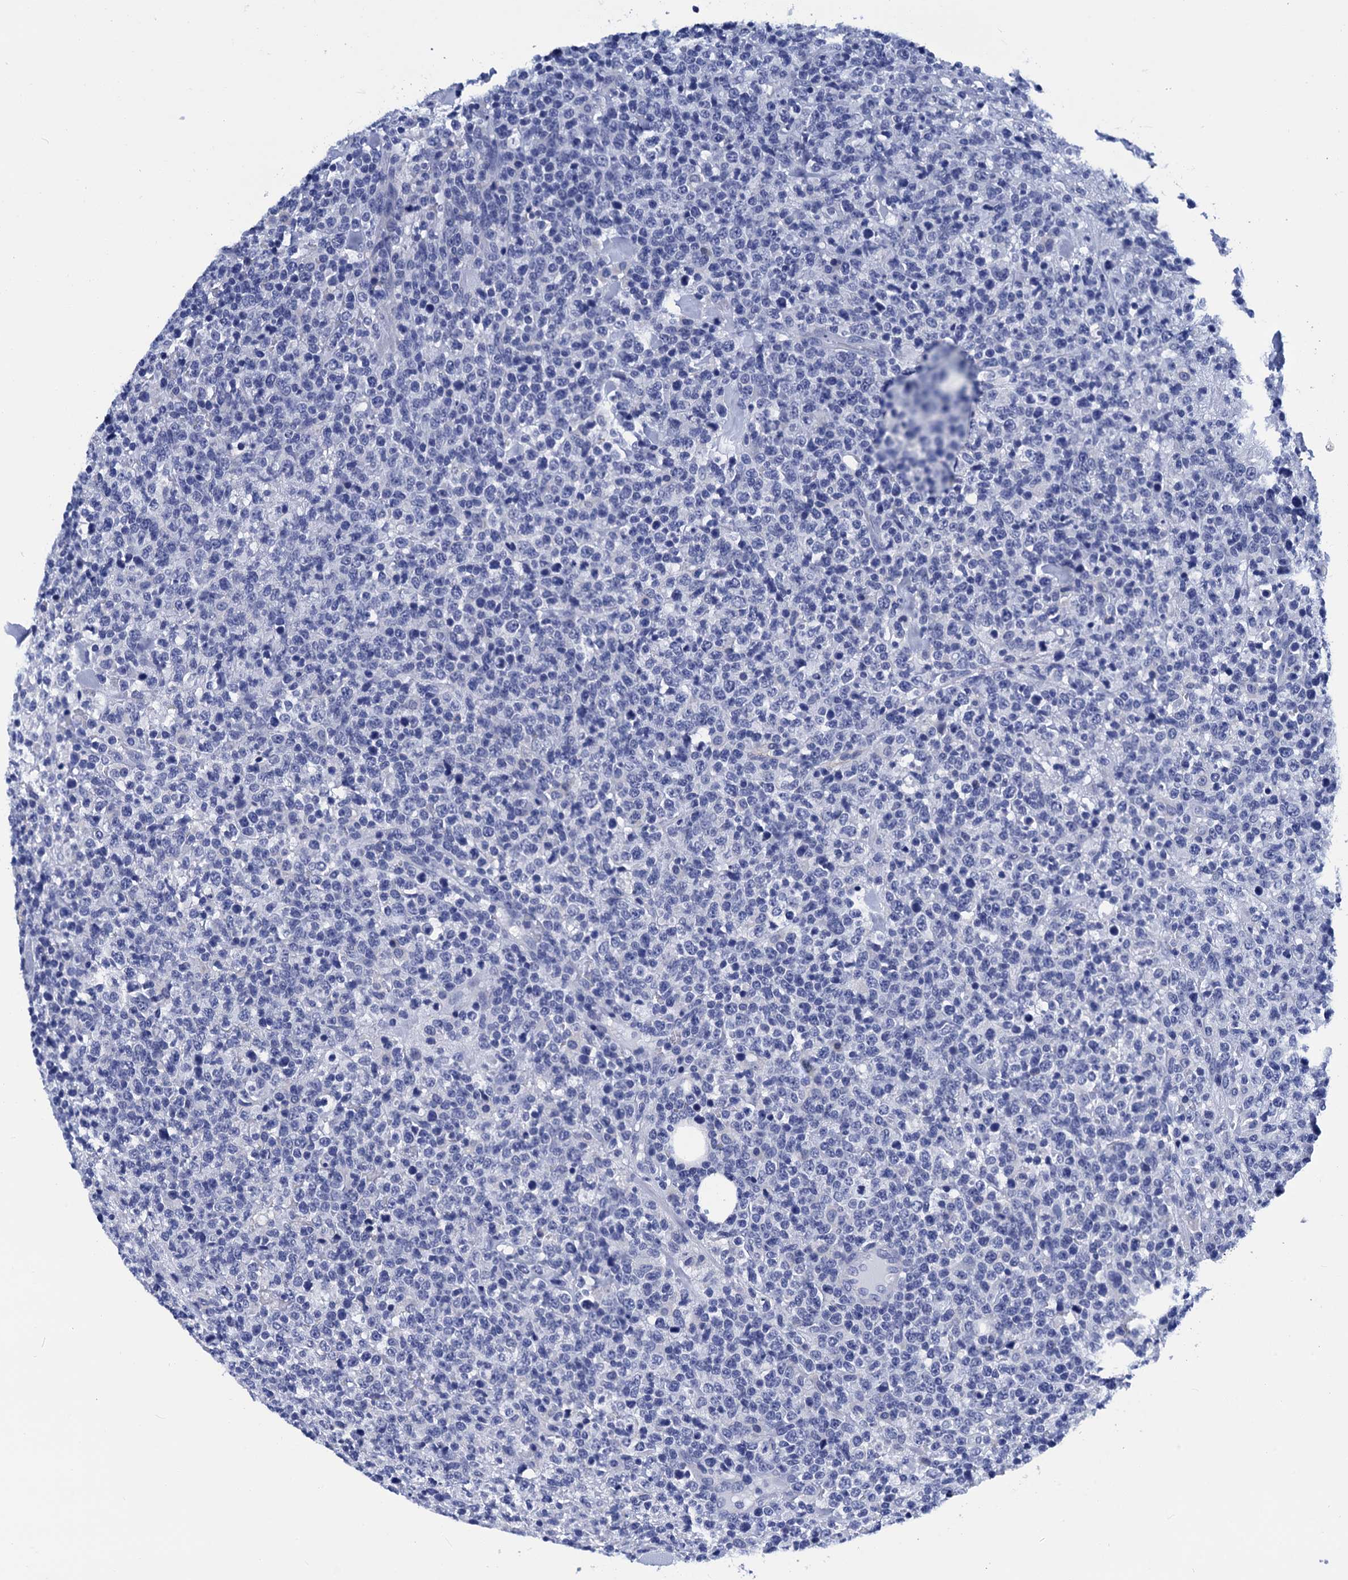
{"staining": {"intensity": "negative", "quantity": "none", "location": "none"}, "tissue": "lymphoma", "cell_type": "Tumor cells", "image_type": "cancer", "snomed": [{"axis": "morphology", "description": "Malignant lymphoma, non-Hodgkin's type, High grade"}, {"axis": "topography", "description": "Colon"}], "caption": "DAB immunohistochemical staining of human lymphoma exhibits no significant staining in tumor cells.", "gene": "MYBPC3", "patient": {"sex": "female", "age": 53}}